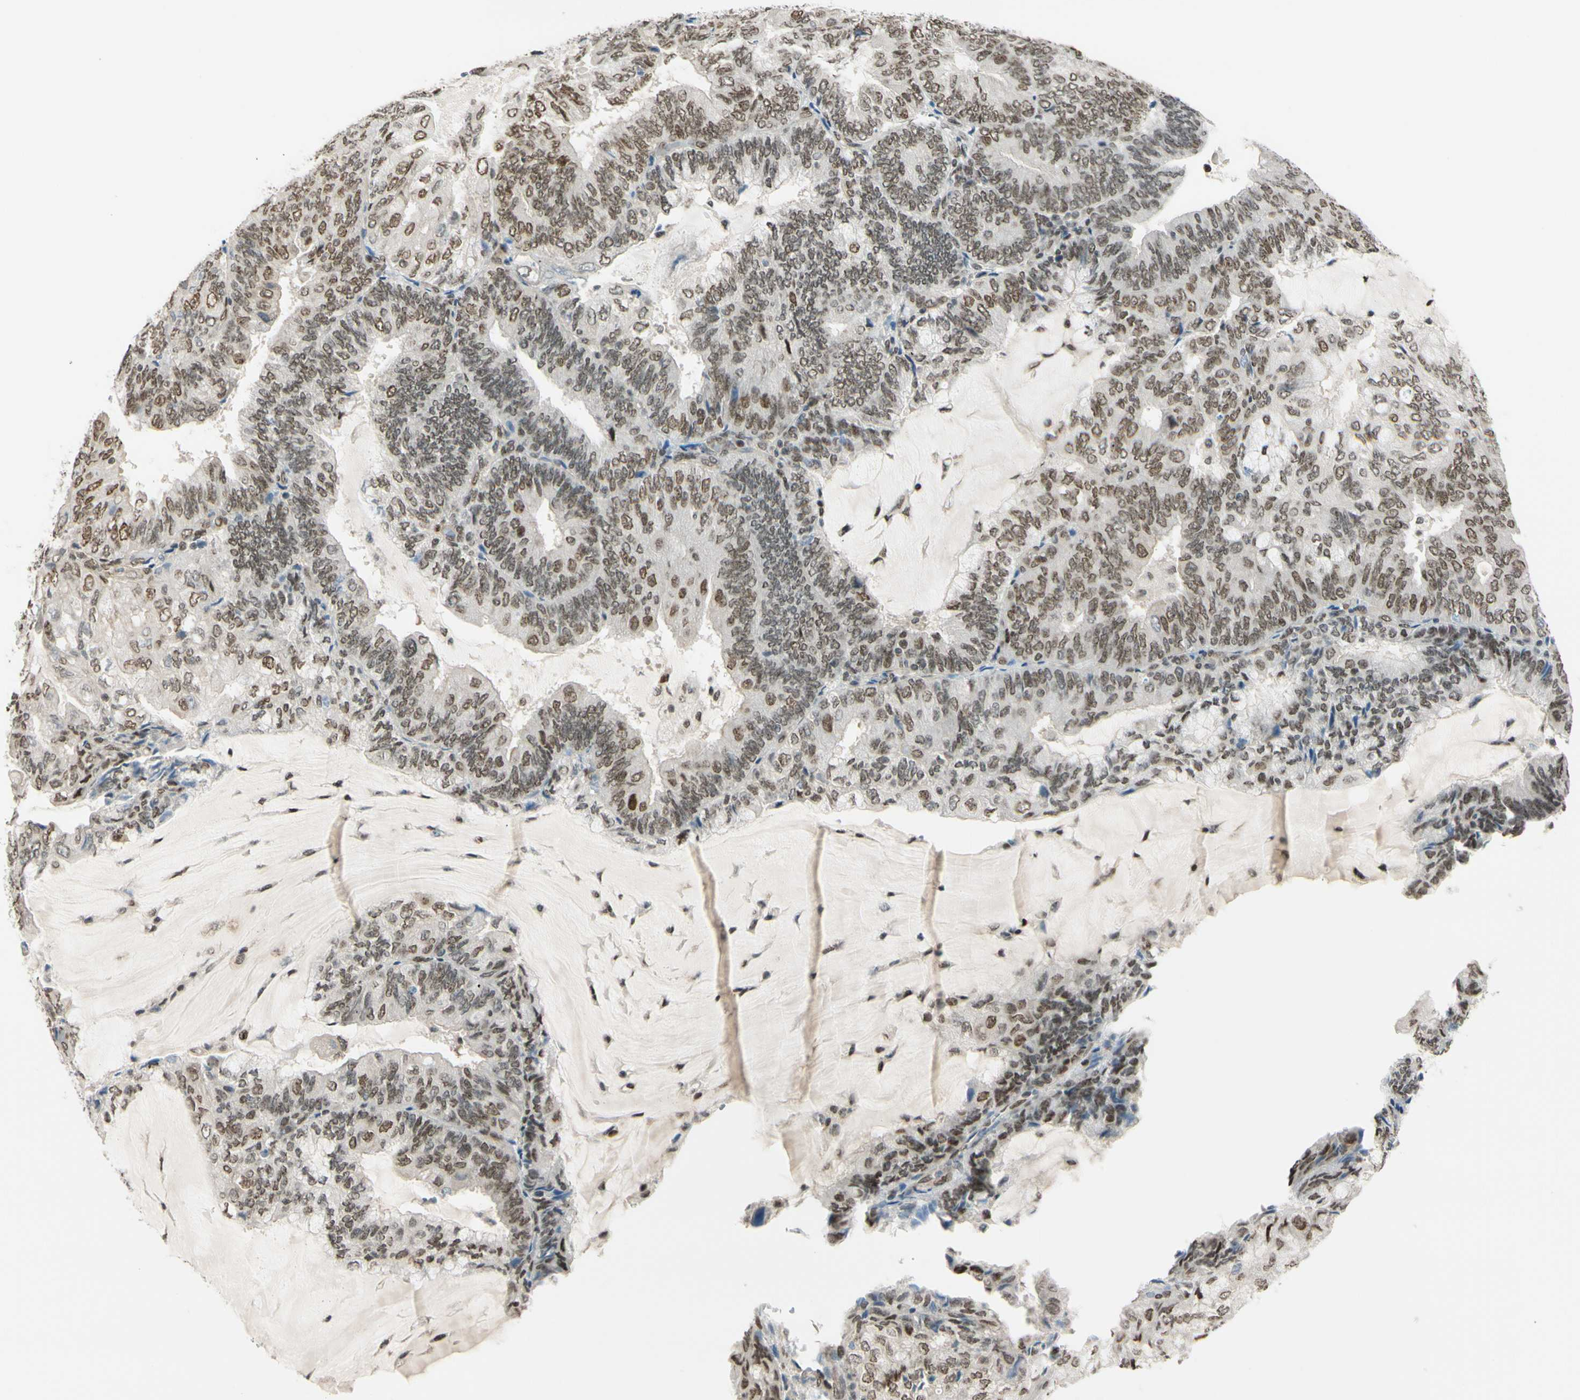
{"staining": {"intensity": "weak", "quantity": ">75%", "location": "nuclear"}, "tissue": "endometrial cancer", "cell_type": "Tumor cells", "image_type": "cancer", "snomed": [{"axis": "morphology", "description": "Adenocarcinoma, NOS"}, {"axis": "topography", "description": "Endometrium"}], "caption": "Endometrial adenocarcinoma was stained to show a protein in brown. There is low levels of weak nuclear positivity in approximately >75% of tumor cells. Immunohistochemistry (ihc) stains the protein in brown and the nuclei are stained blue.", "gene": "SUFU", "patient": {"sex": "female", "age": 81}}